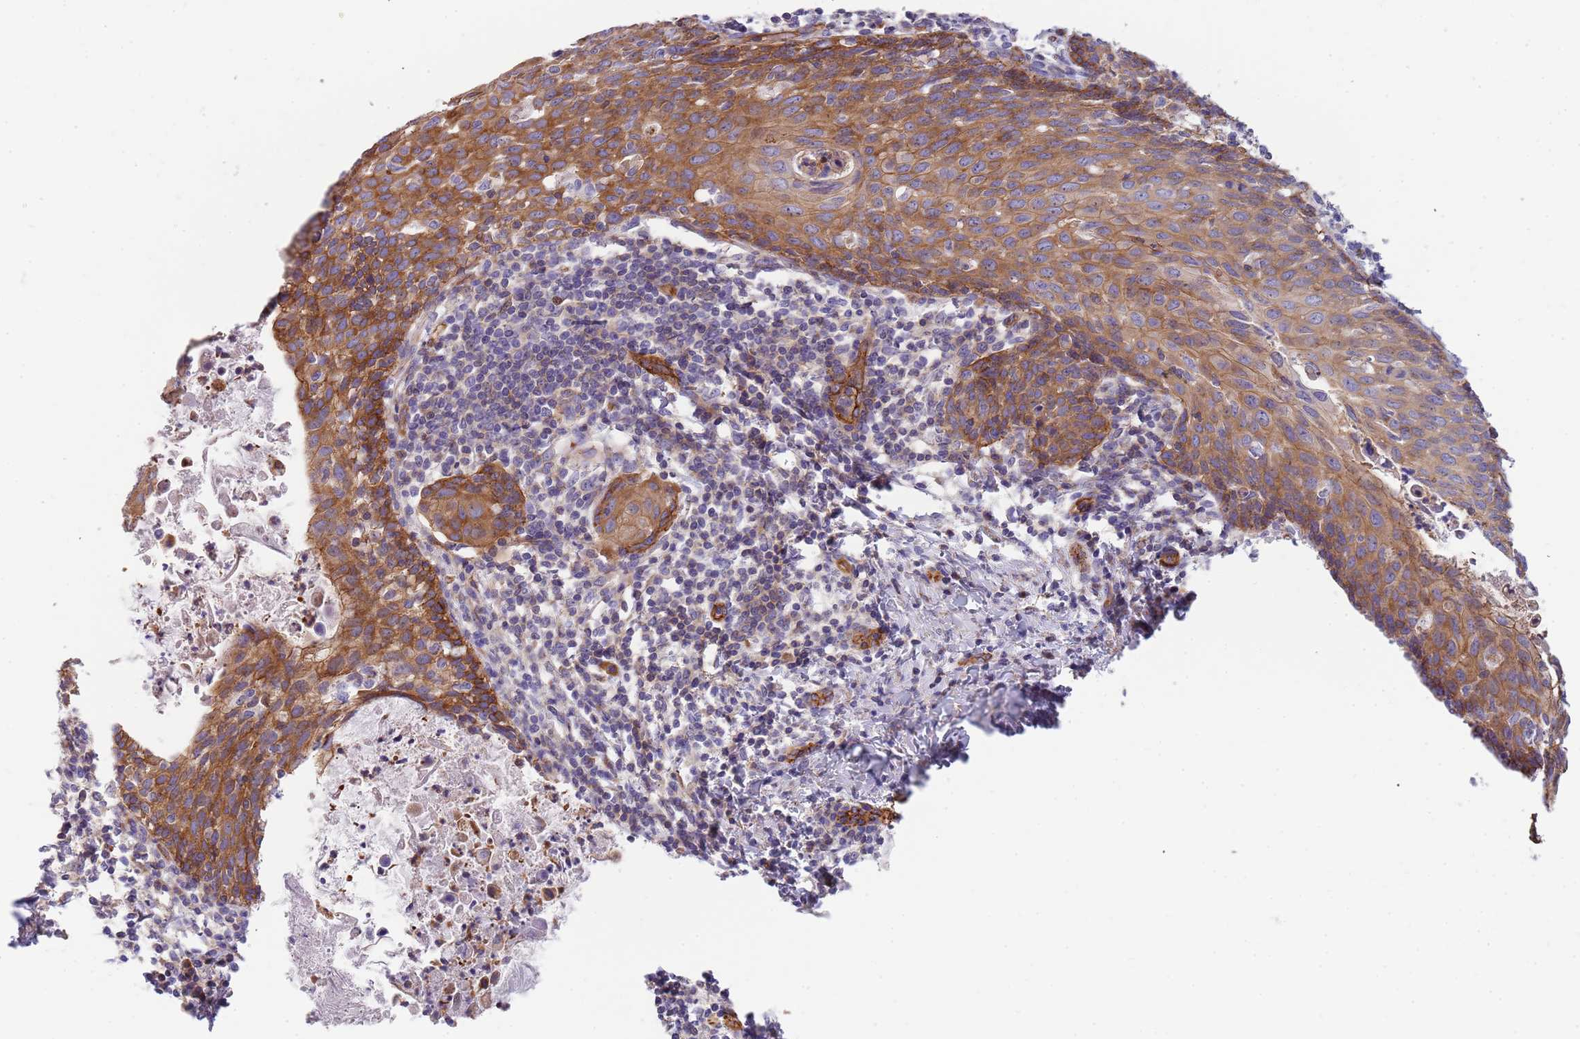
{"staining": {"intensity": "moderate", "quantity": ">75%", "location": "cytoplasmic/membranous"}, "tissue": "cervical cancer", "cell_type": "Tumor cells", "image_type": "cancer", "snomed": [{"axis": "morphology", "description": "Squamous cell carcinoma, NOS"}, {"axis": "topography", "description": "Cervix"}], "caption": "IHC of cervical cancer displays medium levels of moderate cytoplasmic/membranous expression in about >75% of tumor cells. The protein of interest is shown in brown color, while the nuclei are stained blue.", "gene": "GFRAL", "patient": {"sex": "female", "age": 52}}